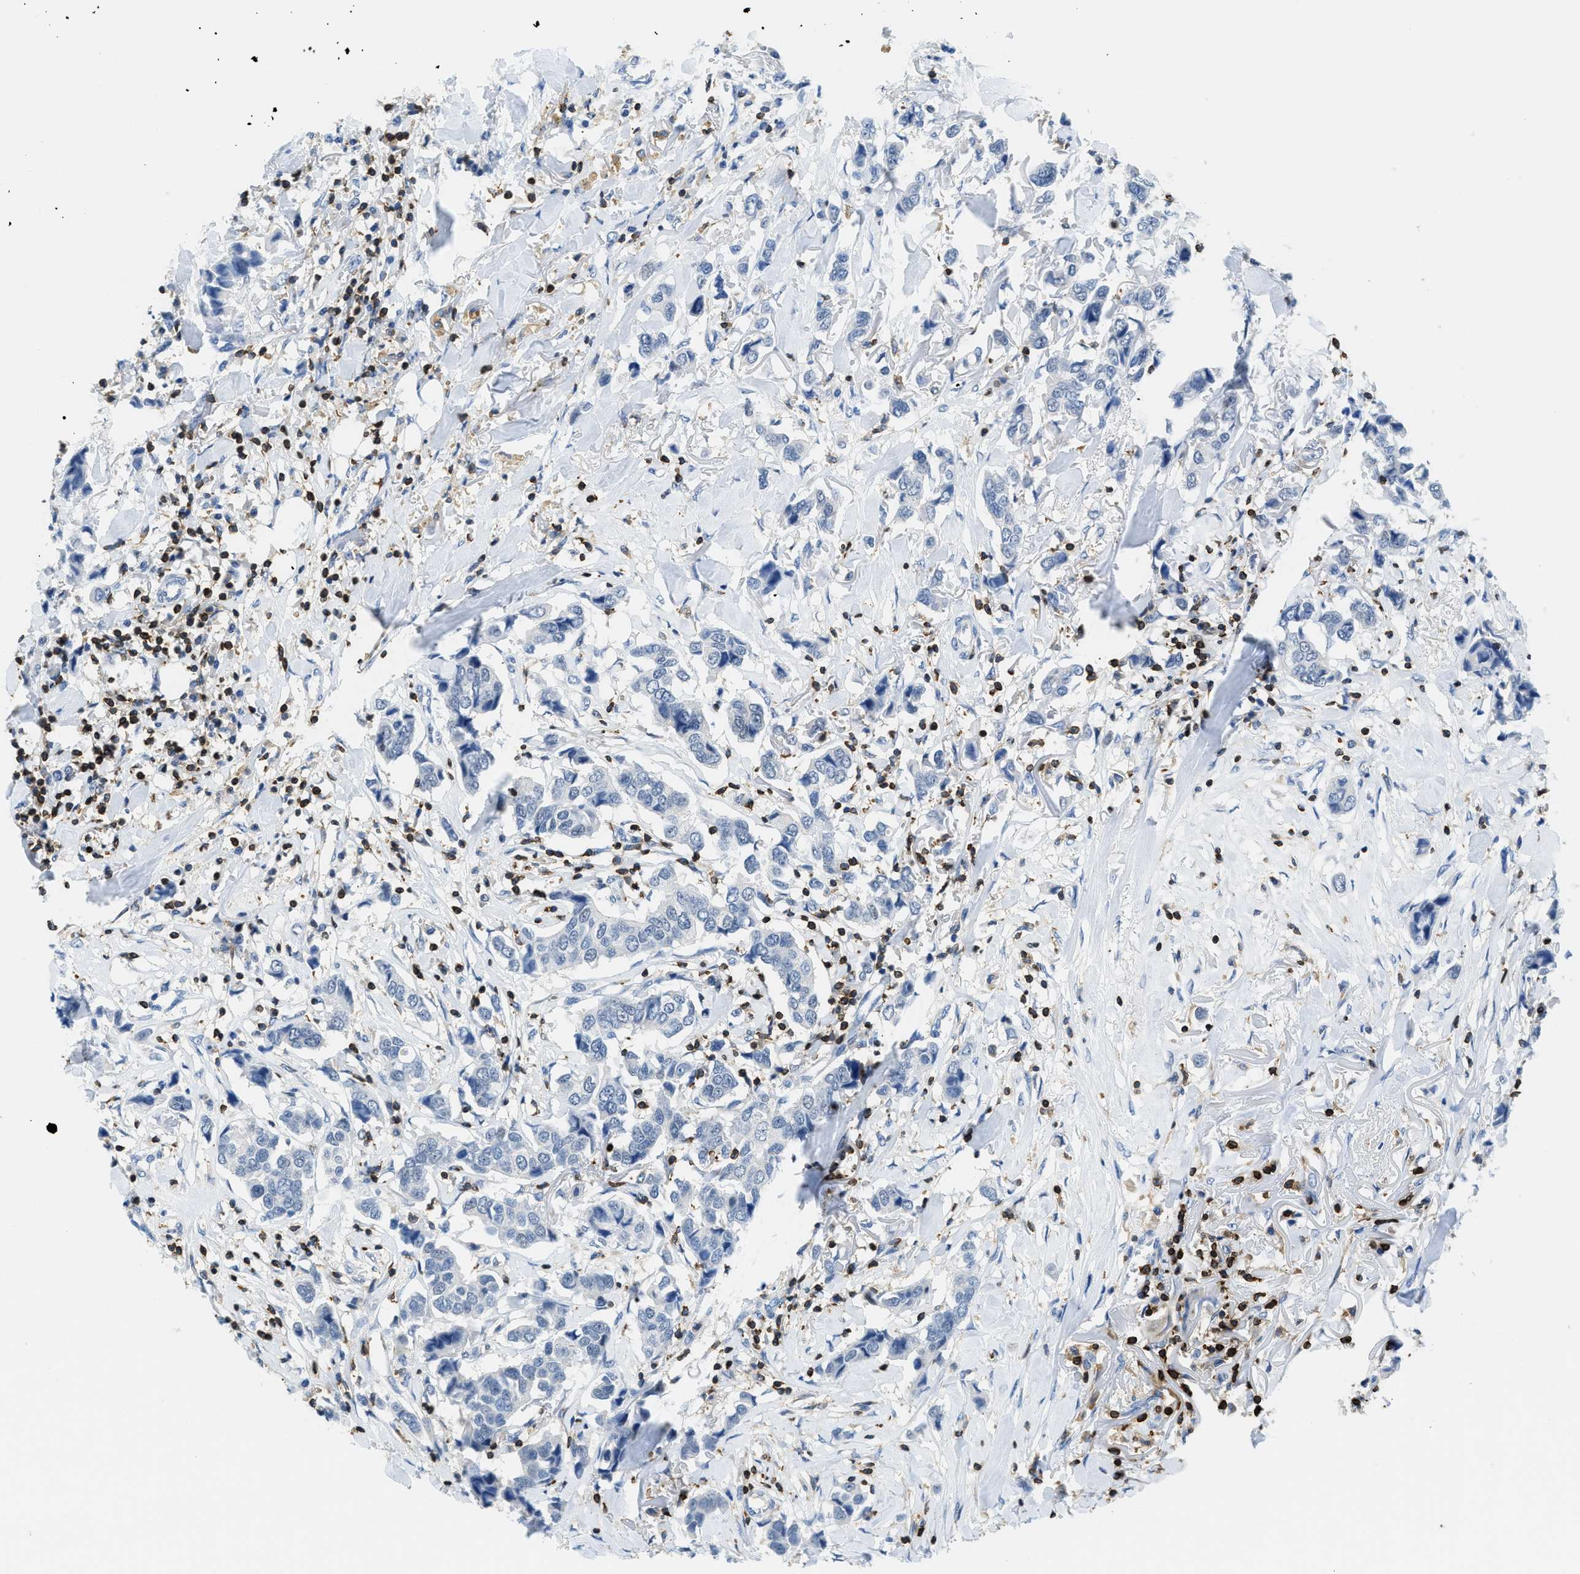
{"staining": {"intensity": "negative", "quantity": "none", "location": "none"}, "tissue": "breast cancer", "cell_type": "Tumor cells", "image_type": "cancer", "snomed": [{"axis": "morphology", "description": "Duct carcinoma"}, {"axis": "topography", "description": "Breast"}], "caption": "This histopathology image is of intraductal carcinoma (breast) stained with immunohistochemistry to label a protein in brown with the nuclei are counter-stained blue. There is no positivity in tumor cells. (DAB immunohistochemistry (IHC) with hematoxylin counter stain).", "gene": "FAM151A", "patient": {"sex": "female", "age": 80}}